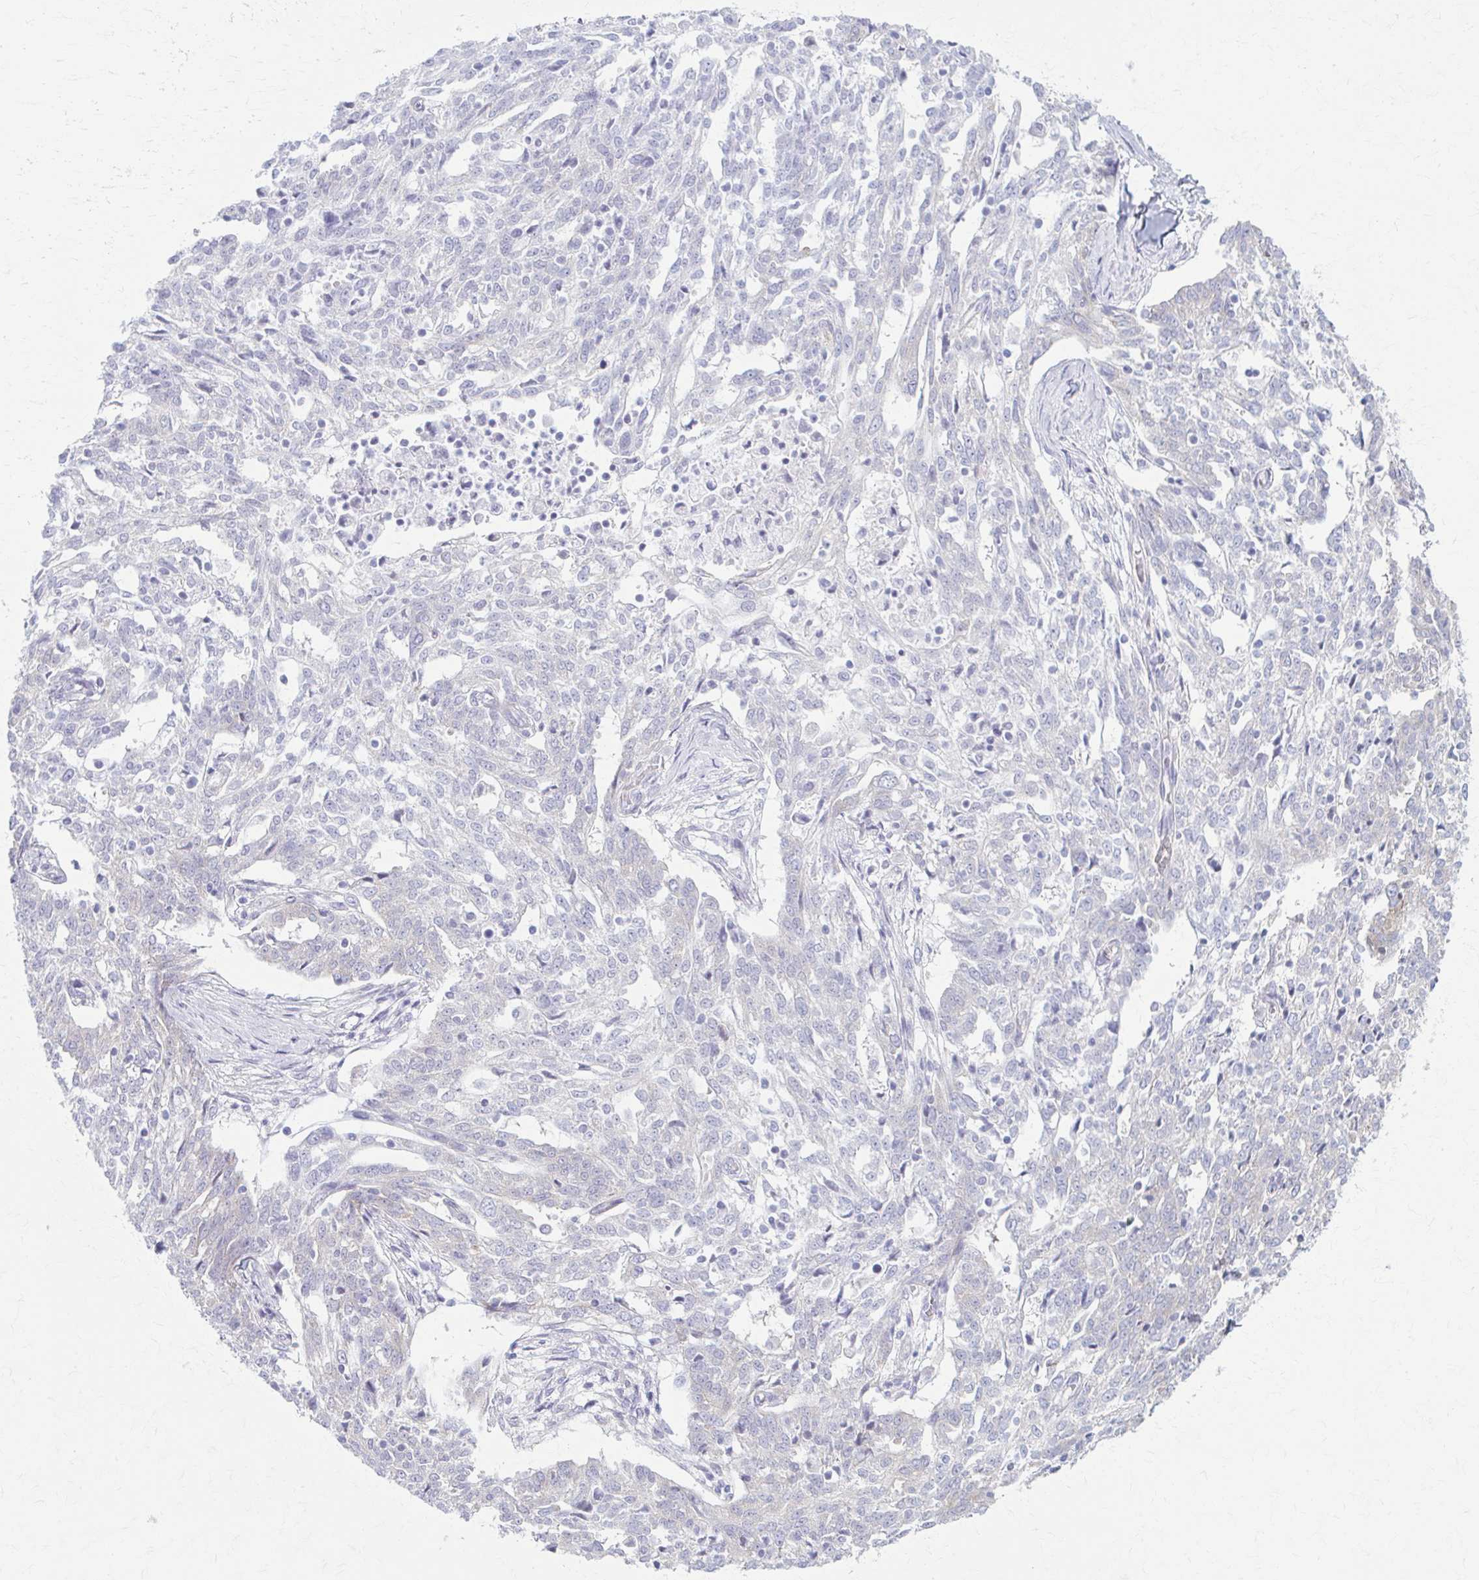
{"staining": {"intensity": "negative", "quantity": "none", "location": "none"}, "tissue": "ovarian cancer", "cell_type": "Tumor cells", "image_type": "cancer", "snomed": [{"axis": "morphology", "description": "Cystadenocarcinoma, serous, NOS"}, {"axis": "topography", "description": "Ovary"}], "caption": "Immunohistochemical staining of serous cystadenocarcinoma (ovarian) displays no significant expression in tumor cells.", "gene": "PRKRA", "patient": {"sex": "female", "age": 67}}